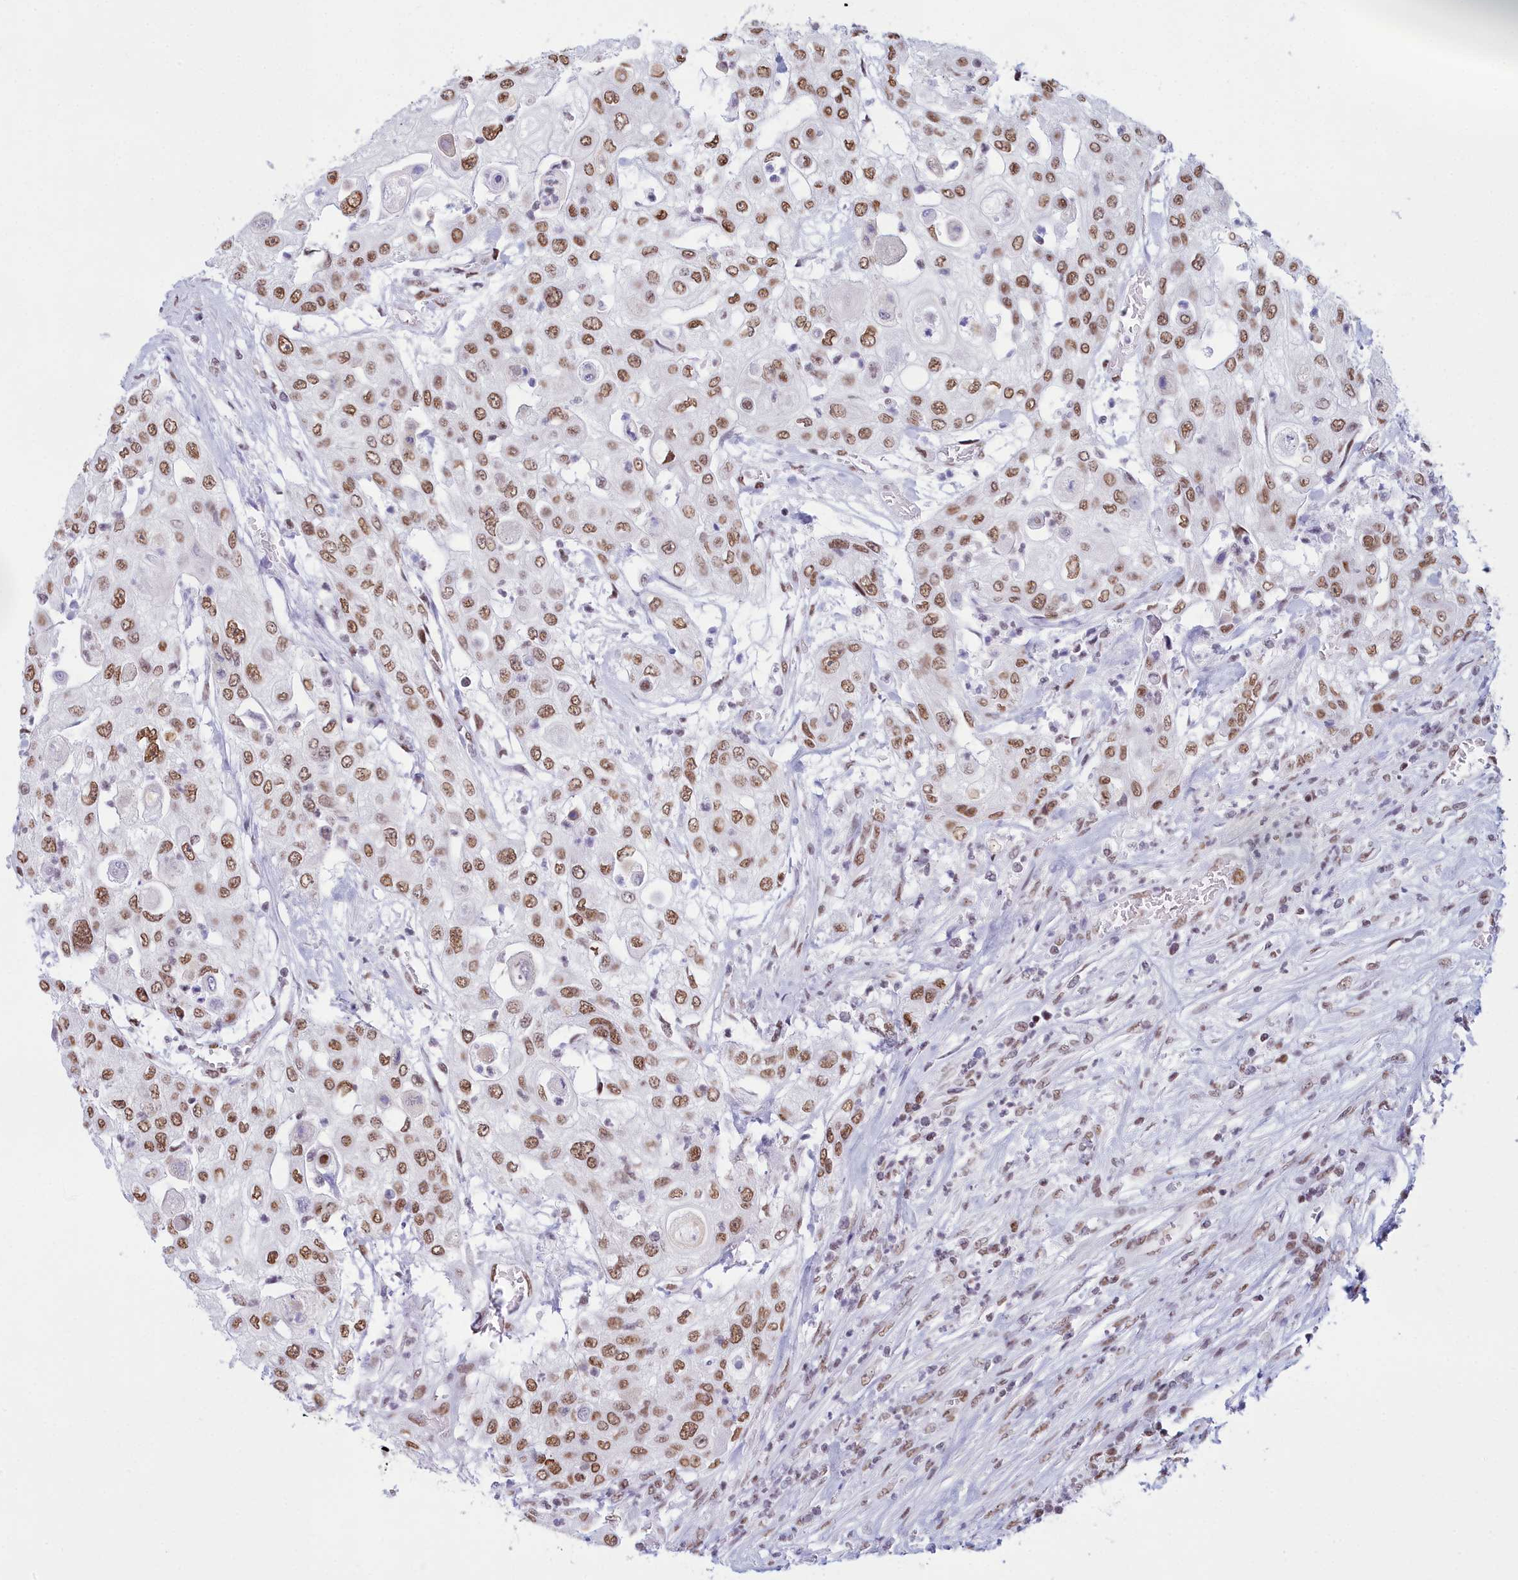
{"staining": {"intensity": "moderate", "quantity": ">75%", "location": "nuclear"}, "tissue": "urothelial cancer", "cell_type": "Tumor cells", "image_type": "cancer", "snomed": [{"axis": "morphology", "description": "Urothelial carcinoma, High grade"}, {"axis": "topography", "description": "Urinary bladder"}], "caption": "Immunohistochemical staining of urothelial cancer exhibits moderate nuclear protein positivity in approximately >75% of tumor cells.", "gene": "CDC26", "patient": {"sex": "female", "age": 79}}